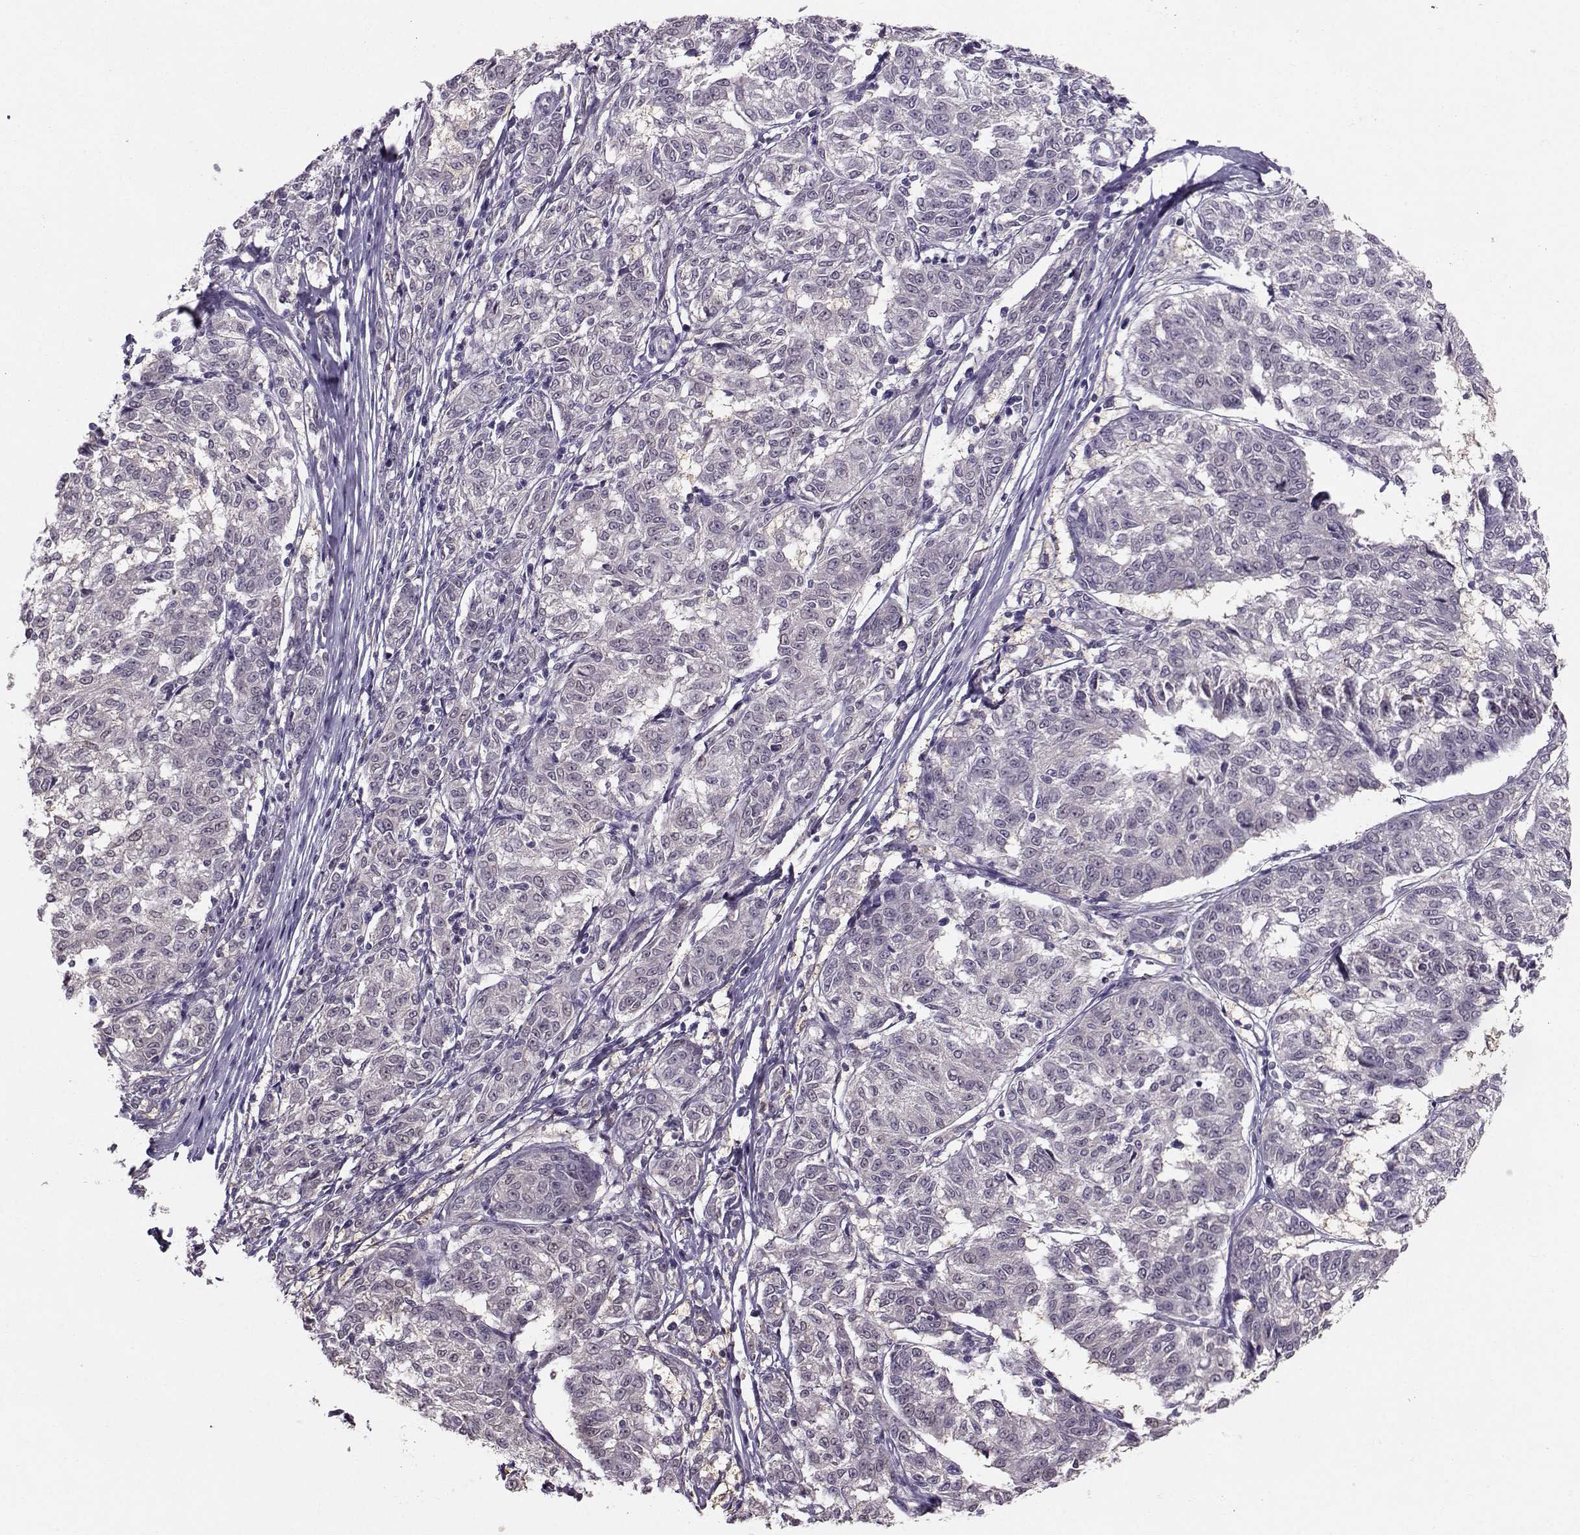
{"staining": {"intensity": "negative", "quantity": "none", "location": "none"}, "tissue": "melanoma", "cell_type": "Tumor cells", "image_type": "cancer", "snomed": [{"axis": "morphology", "description": "Malignant melanoma, NOS"}, {"axis": "topography", "description": "Skin"}], "caption": "There is no significant staining in tumor cells of malignant melanoma.", "gene": "PGK1", "patient": {"sex": "female", "age": 72}}